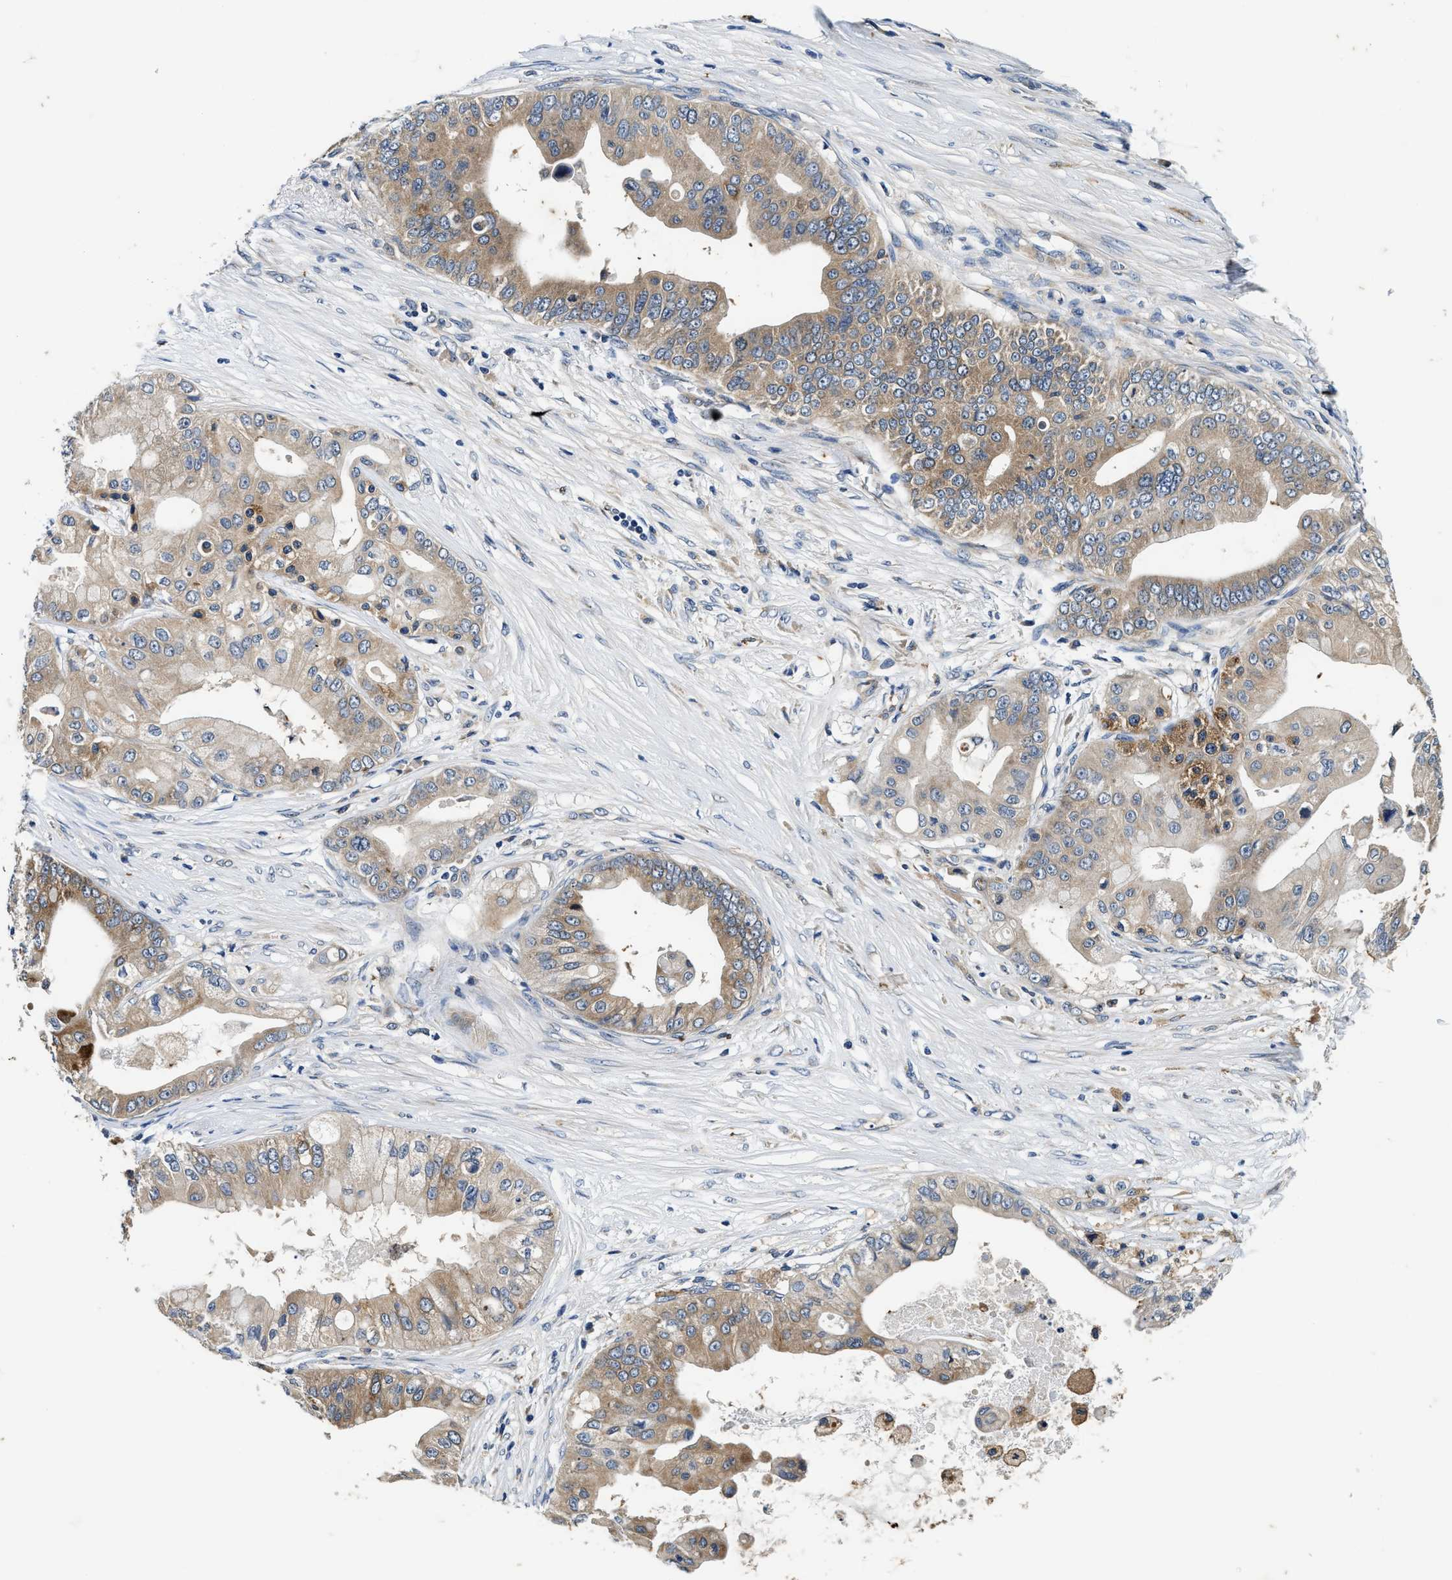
{"staining": {"intensity": "moderate", "quantity": ">75%", "location": "cytoplasmic/membranous"}, "tissue": "pancreatic cancer", "cell_type": "Tumor cells", "image_type": "cancer", "snomed": [{"axis": "morphology", "description": "Adenocarcinoma, NOS"}, {"axis": "topography", "description": "Pancreas"}], "caption": "A brown stain shows moderate cytoplasmic/membranous expression of a protein in human pancreatic cancer (adenocarcinoma) tumor cells.", "gene": "PI4KB", "patient": {"sex": "female", "age": 75}}